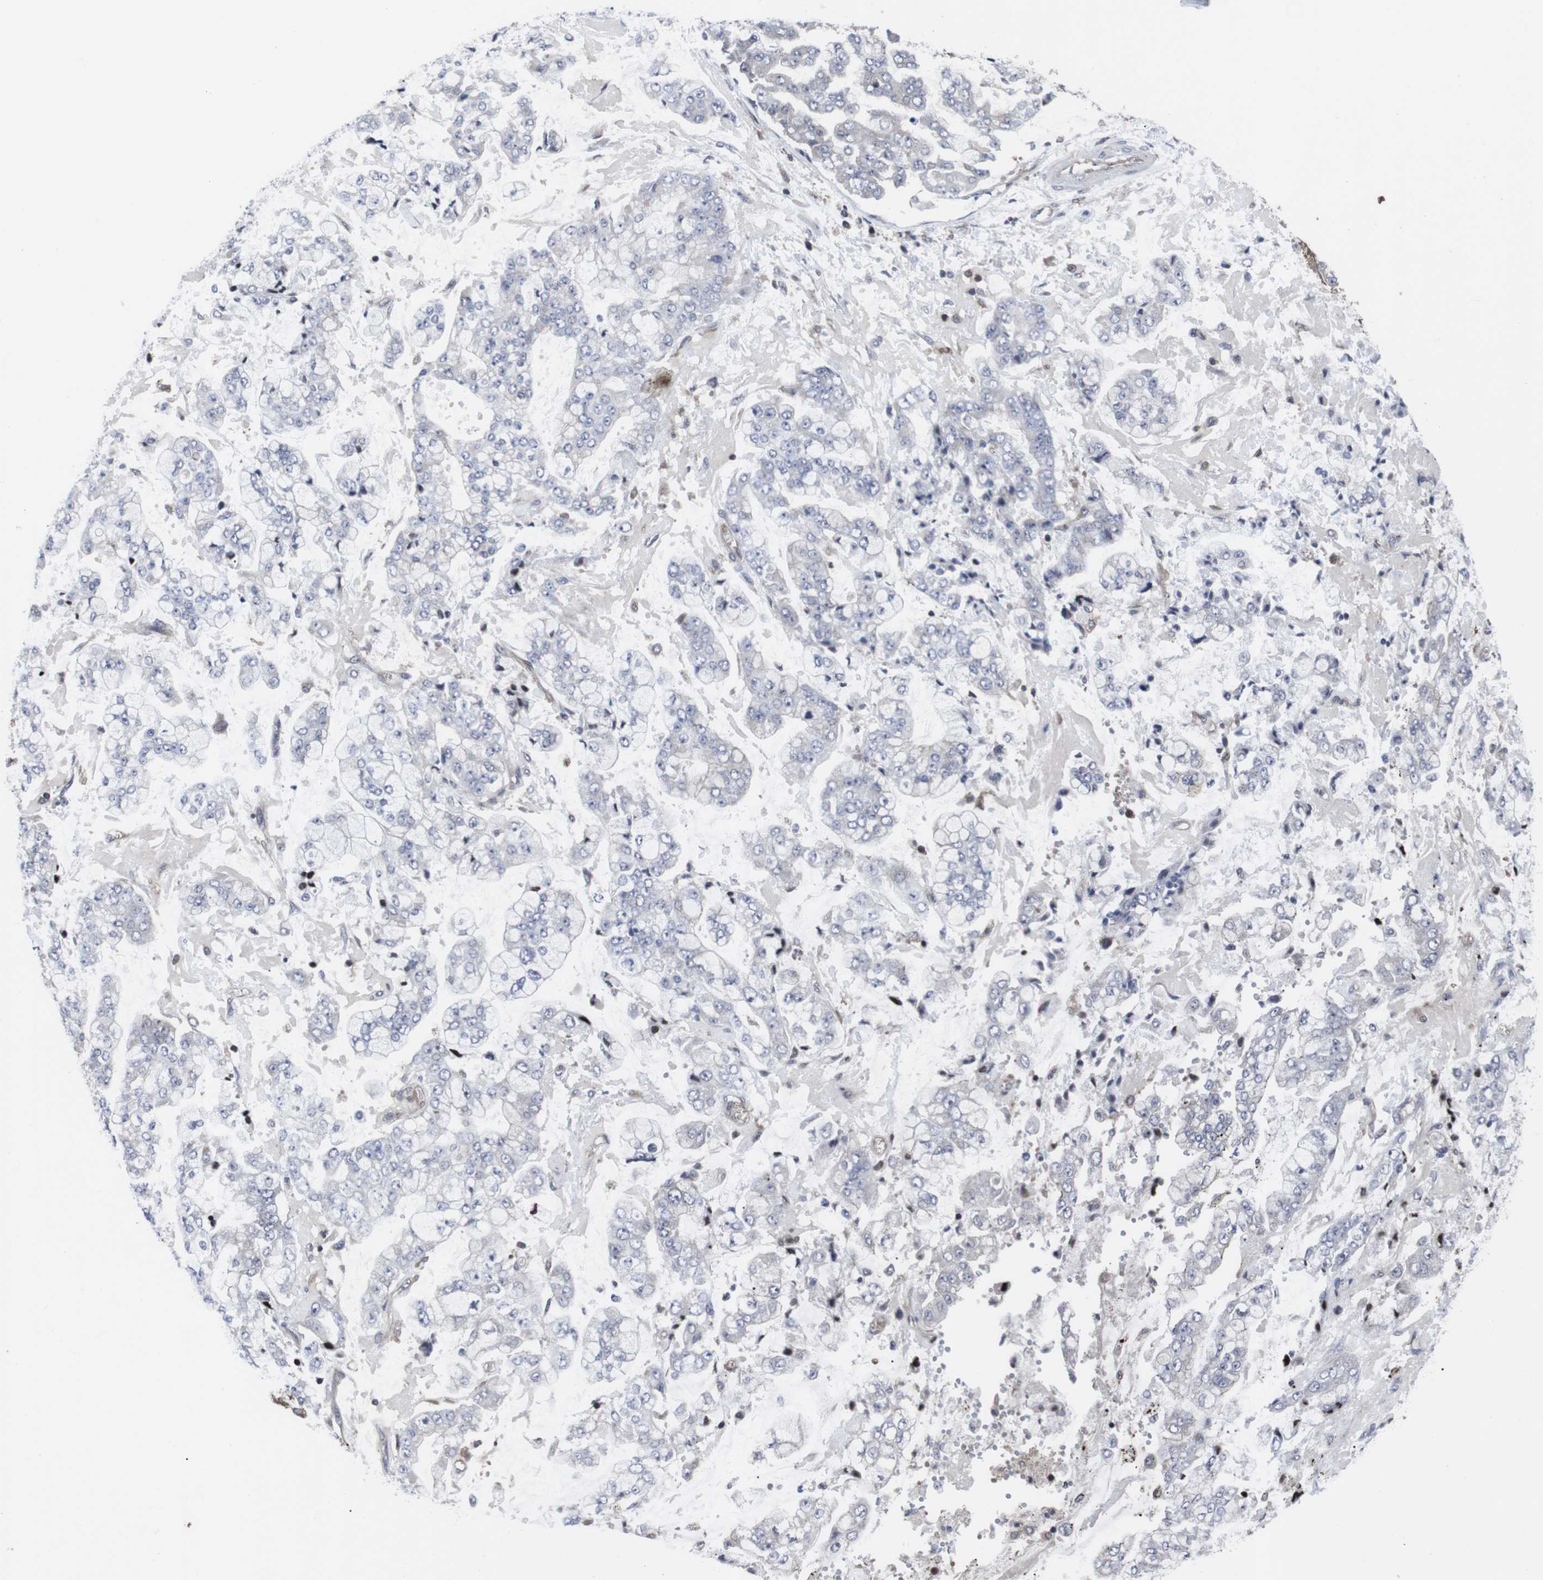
{"staining": {"intensity": "negative", "quantity": "none", "location": "none"}, "tissue": "stomach cancer", "cell_type": "Tumor cells", "image_type": "cancer", "snomed": [{"axis": "morphology", "description": "Adenocarcinoma, NOS"}, {"axis": "topography", "description": "Stomach"}], "caption": "DAB (3,3'-diaminobenzidine) immunohistochemical staining of human stomach cancer (adenocarcinoma) exhibits no significant staining in tumor cells.", "gene": "HPRT1", "patient": {"sex": "male", "age": 76}}